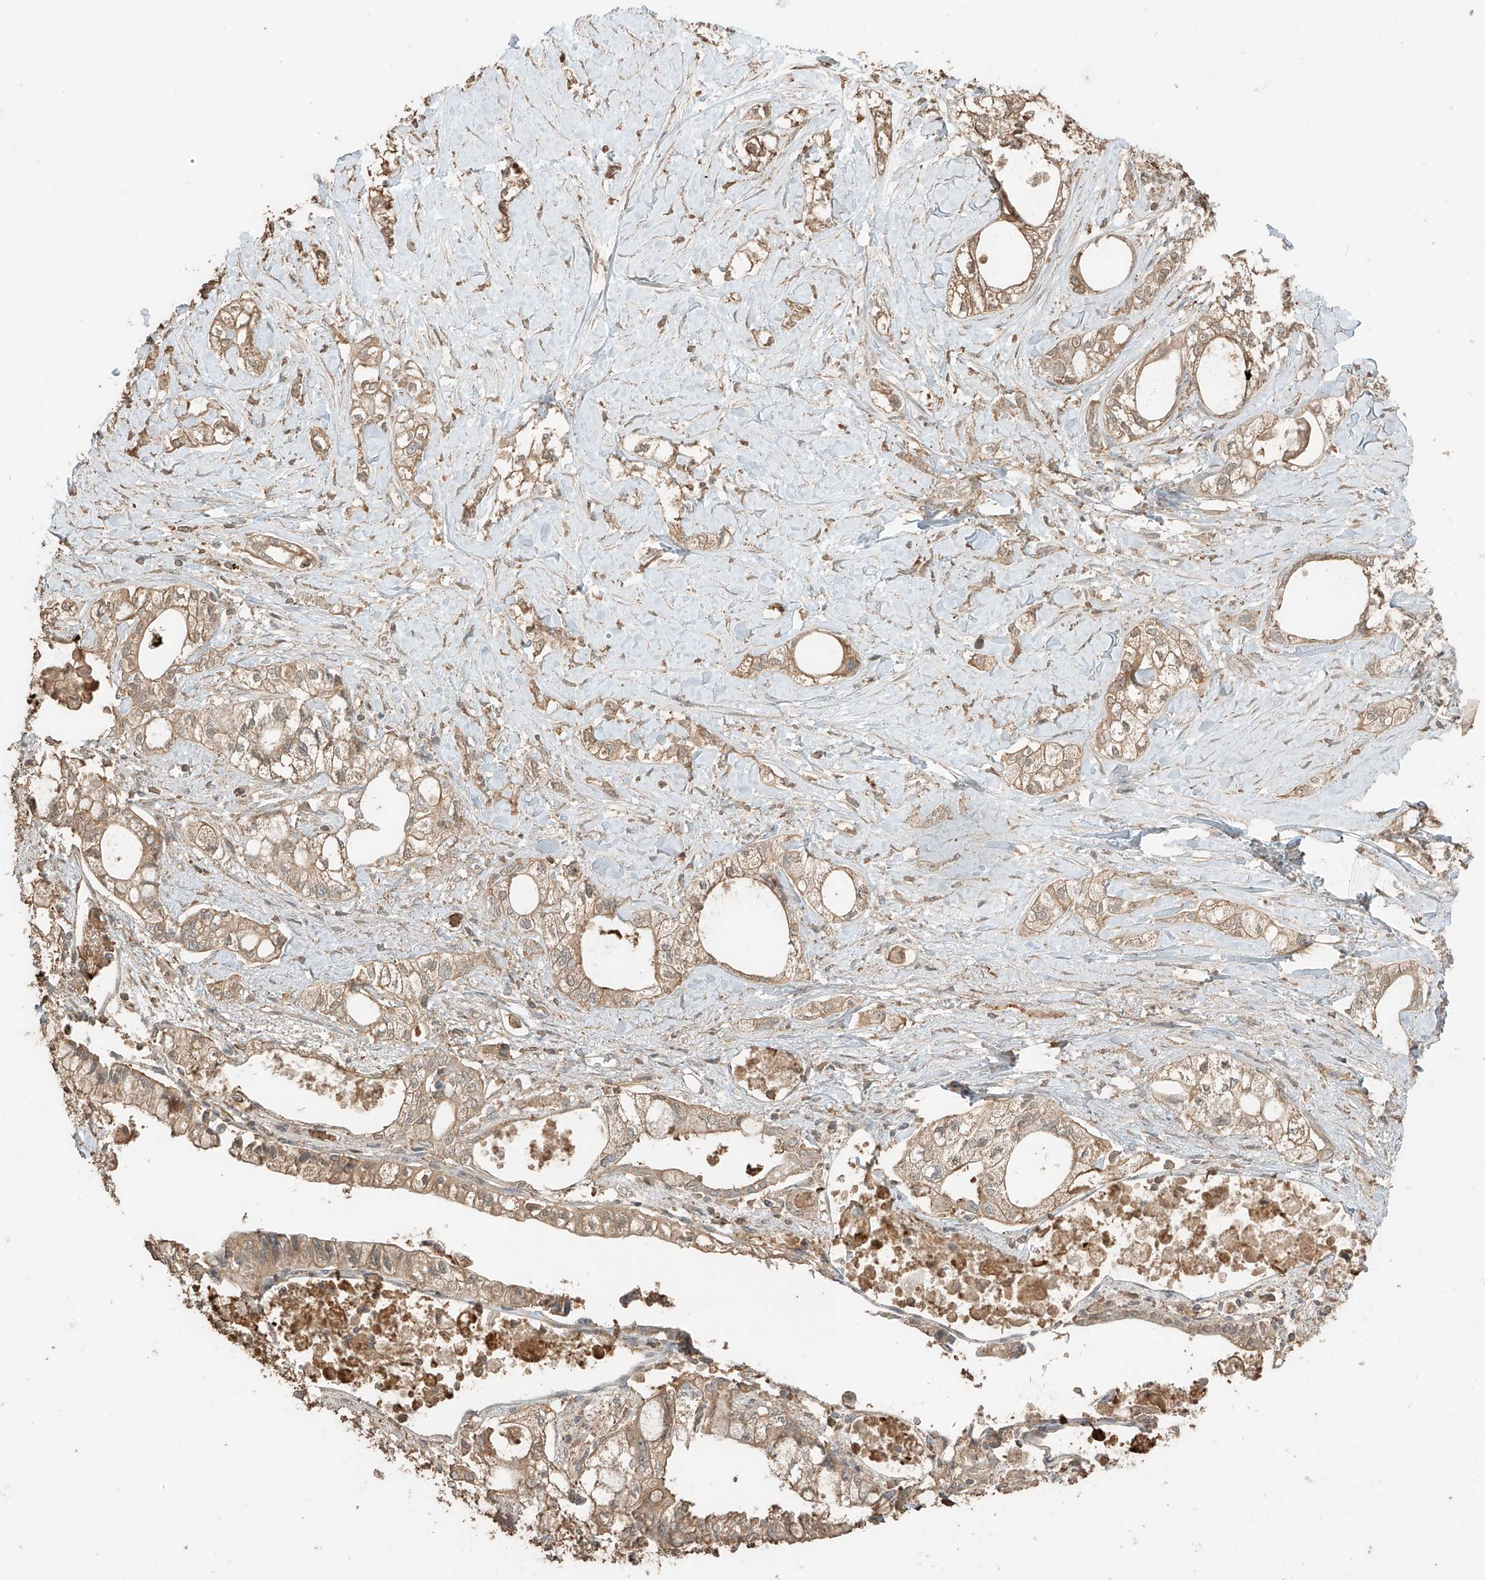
{"staining": {"intensity": "moderate", "quantity": ">75%", "location": "cytoplasmic/membranous"}, "tissue": "pancreatic cancer", "cell_type": "Tumor cells", "image_type": "cancer", "snomed": [{"axis": "morphology", "description": "Adenocarcinoma, NOS"}, {"axis": "topography", "description": "Pancreas"}], "caption": "High-power microscopy captured an immunohistochemistry (IHC) micrograph of pancreatic cancer, revealing moderate cytoplasmic/membranous positivity in about >75% of tumor cells. The staining was performed using DAB, with brown indicating positive protein expression. Nuclei are stained blue with hematoxylin.", "gene": "RFTN2", "patient": {"sex": "male", "age": 70}}